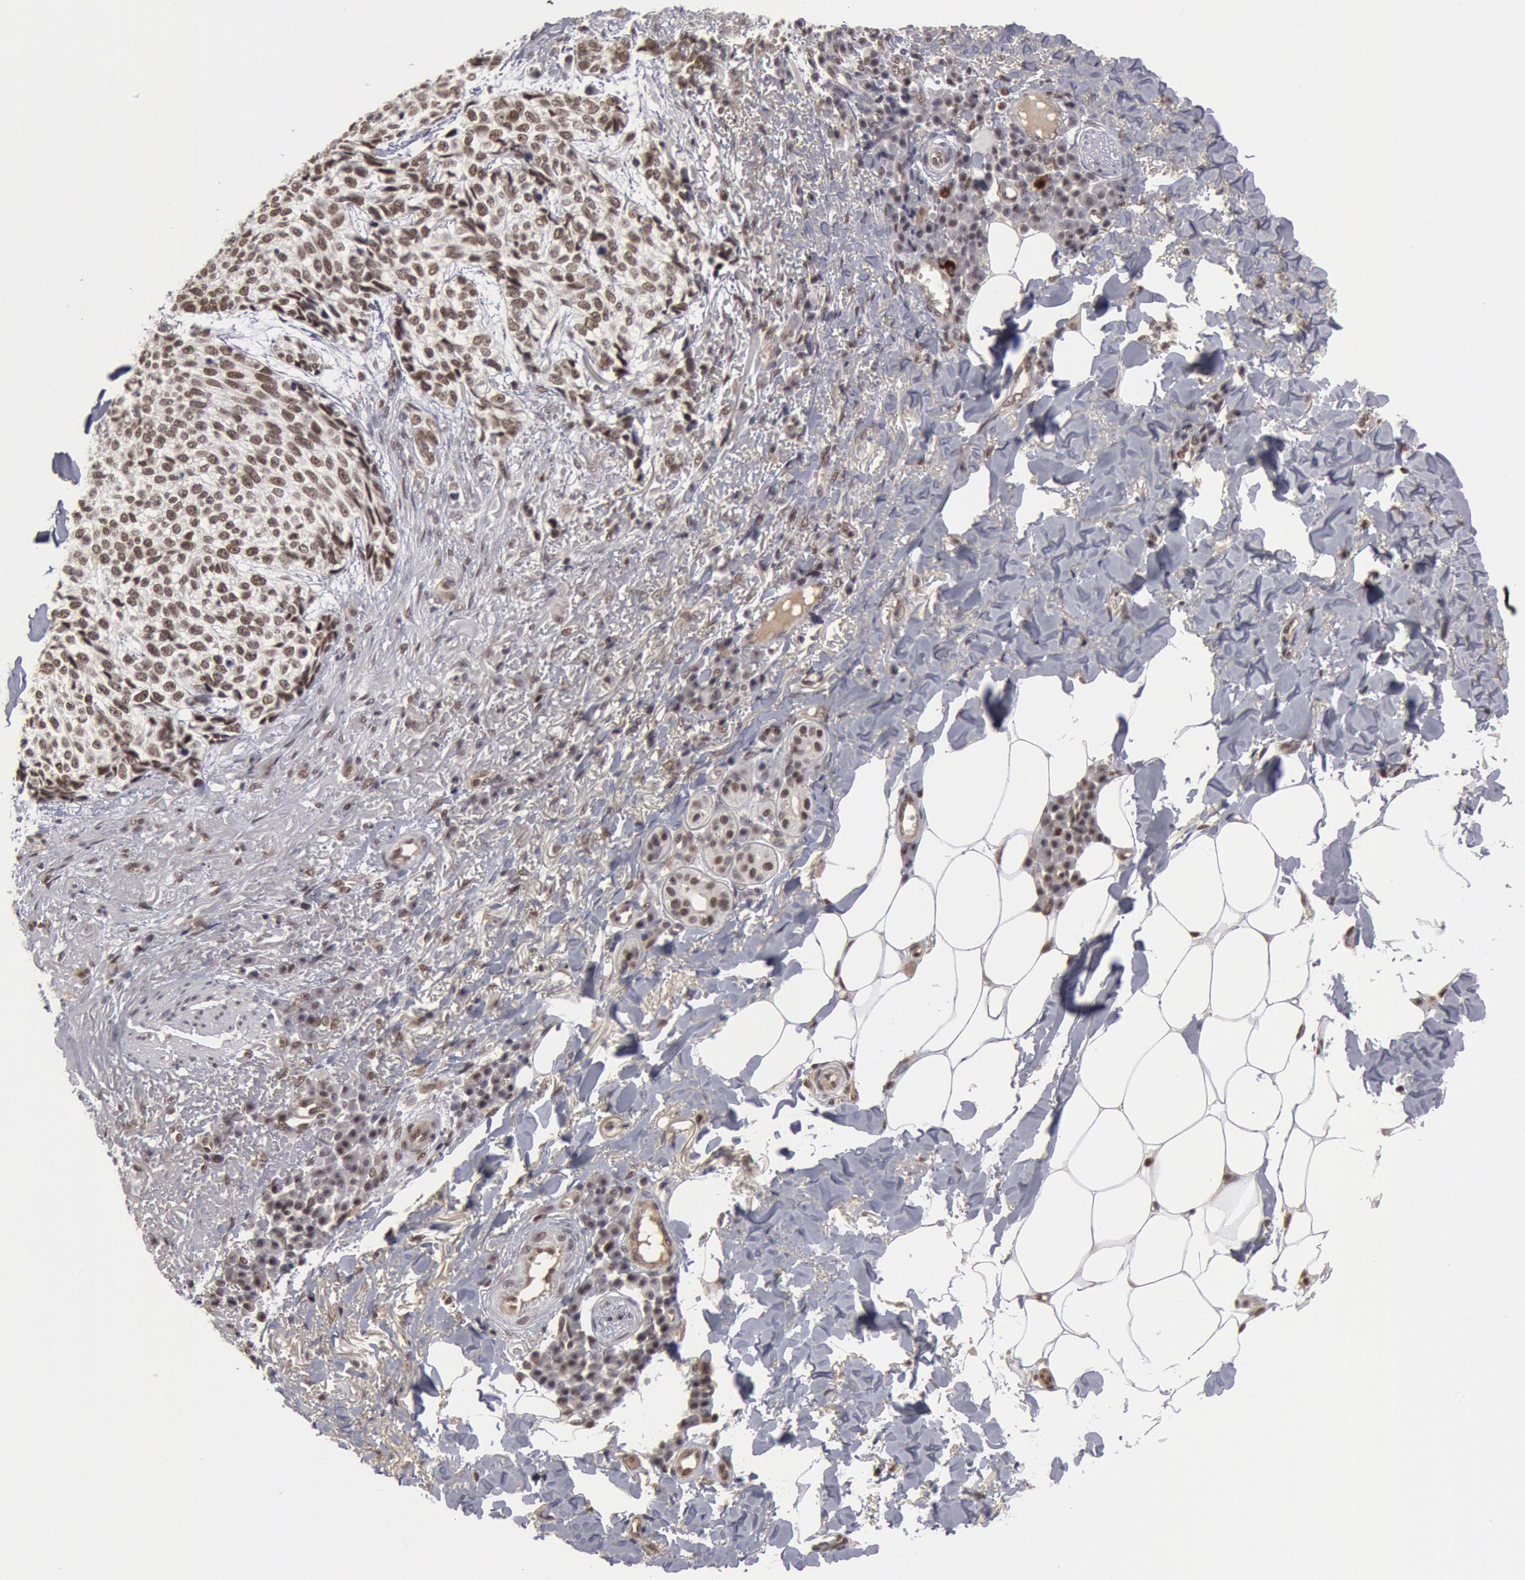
{"staining": {"intensity": "moderate", "quantity": ">75%", "location": "nuclear"}, "tissue": "skin cancer", "cell_type": "Tumor cells", "image_type": "cancer", "snomed": [{"axis": "morphology", "description": "Basal cell carcinoma"}, {"axis": "topography", "description": "Skin"}], "caption": "DAB (3,3'-diaminobenzidine) immunohistochemical staining of human skin cancer (basal cell carcinoma) demonstrates moderate nuclear protein positivity in approximately >75% of tumor cells. The staining was performed using DAB (3,3'-diaminobenzidine), with brown indicating positive protein expression. Nuclei are stained blue with hematoxylin.", "gene": "PPP4R3B", "patient": {"sex": "female", "age": 89}}